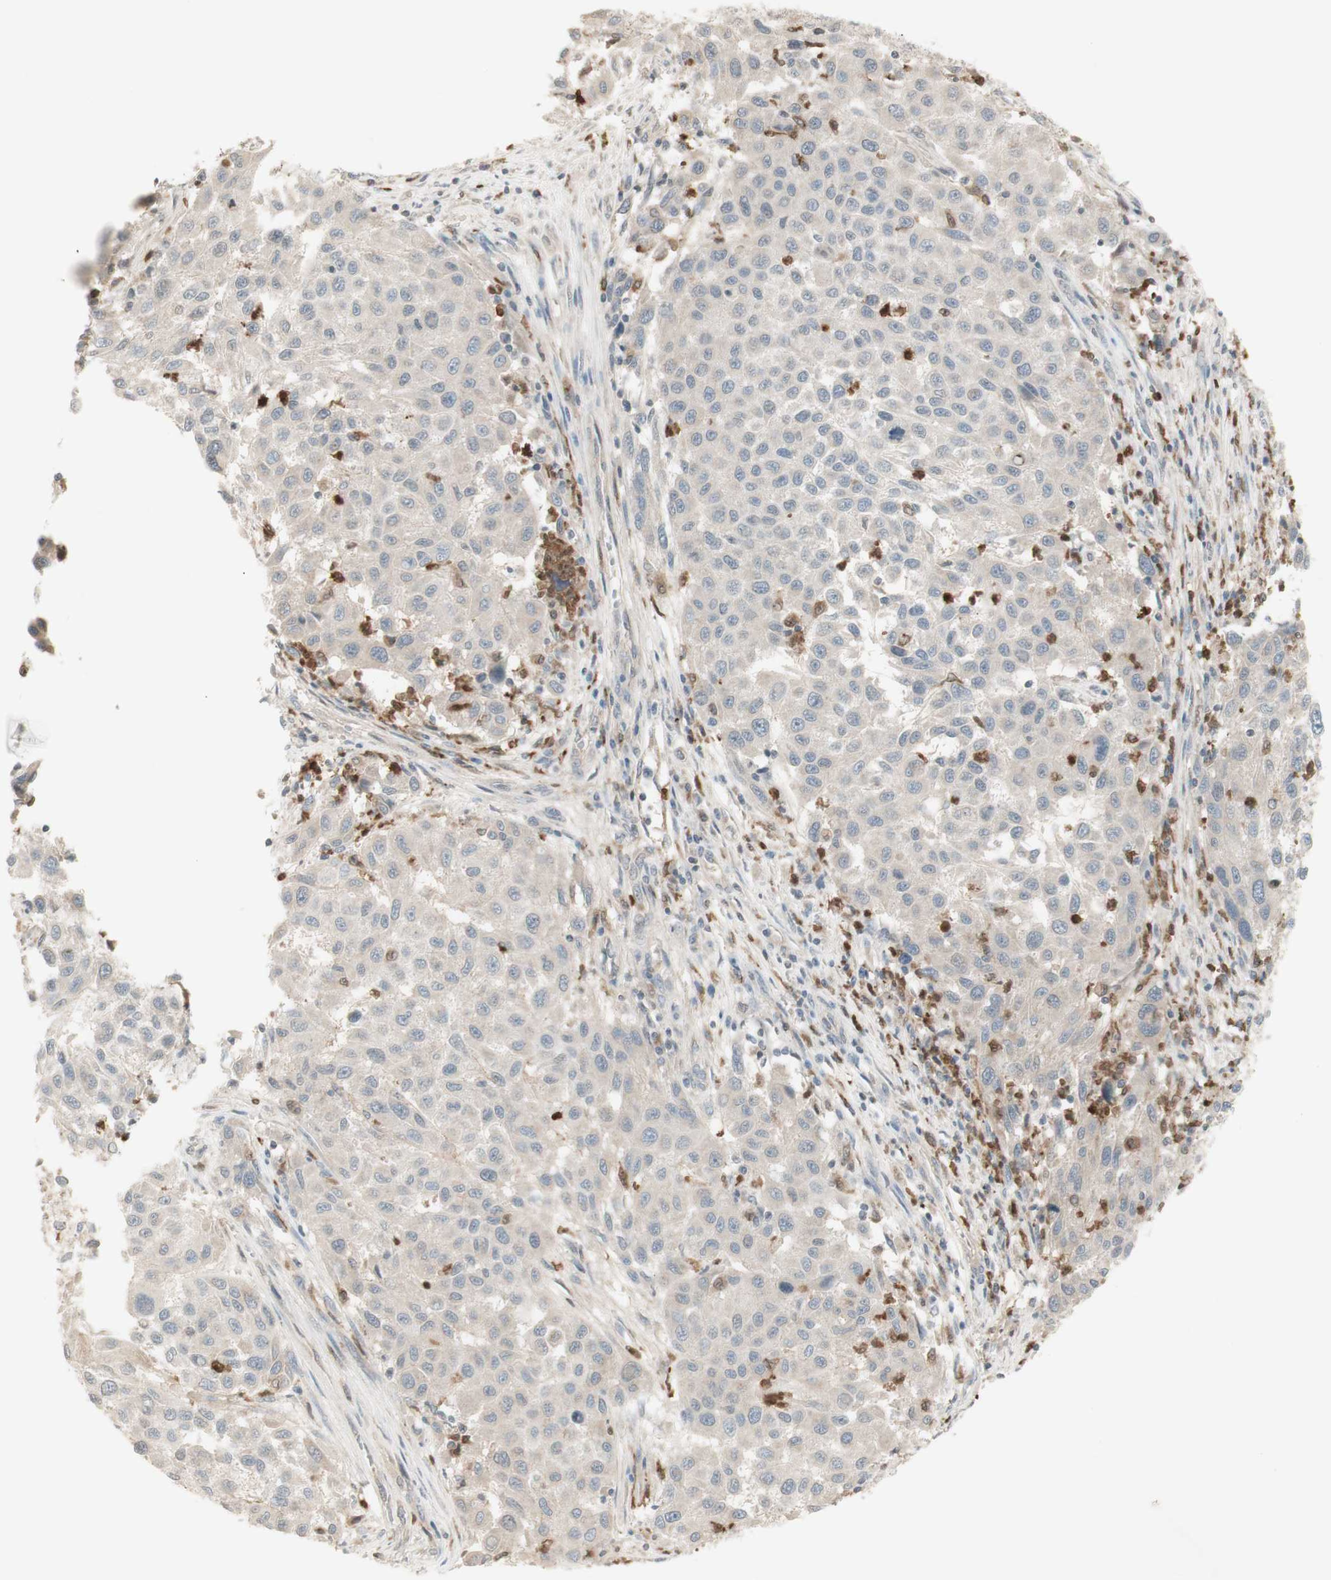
{"staining": {"intensity": "weak", "quantity": "<25%", "location": "cytoplasmic/membranous"}, "tissue": "melanoma", "cell_type": "Tumor cells", "image_type": "cancer", "snomed": [{"axis": "morphology", "description": "Malignant melanoma, Metastatic site"}, {"axis": "topography", "description": "Lymph node"}], "caption": "This is an immunohistochemistry histopathology image of melanoma. There is no positivity in tumor cells.", "gene": "NID1", "patient": {"sex": "male", "age": 61}}